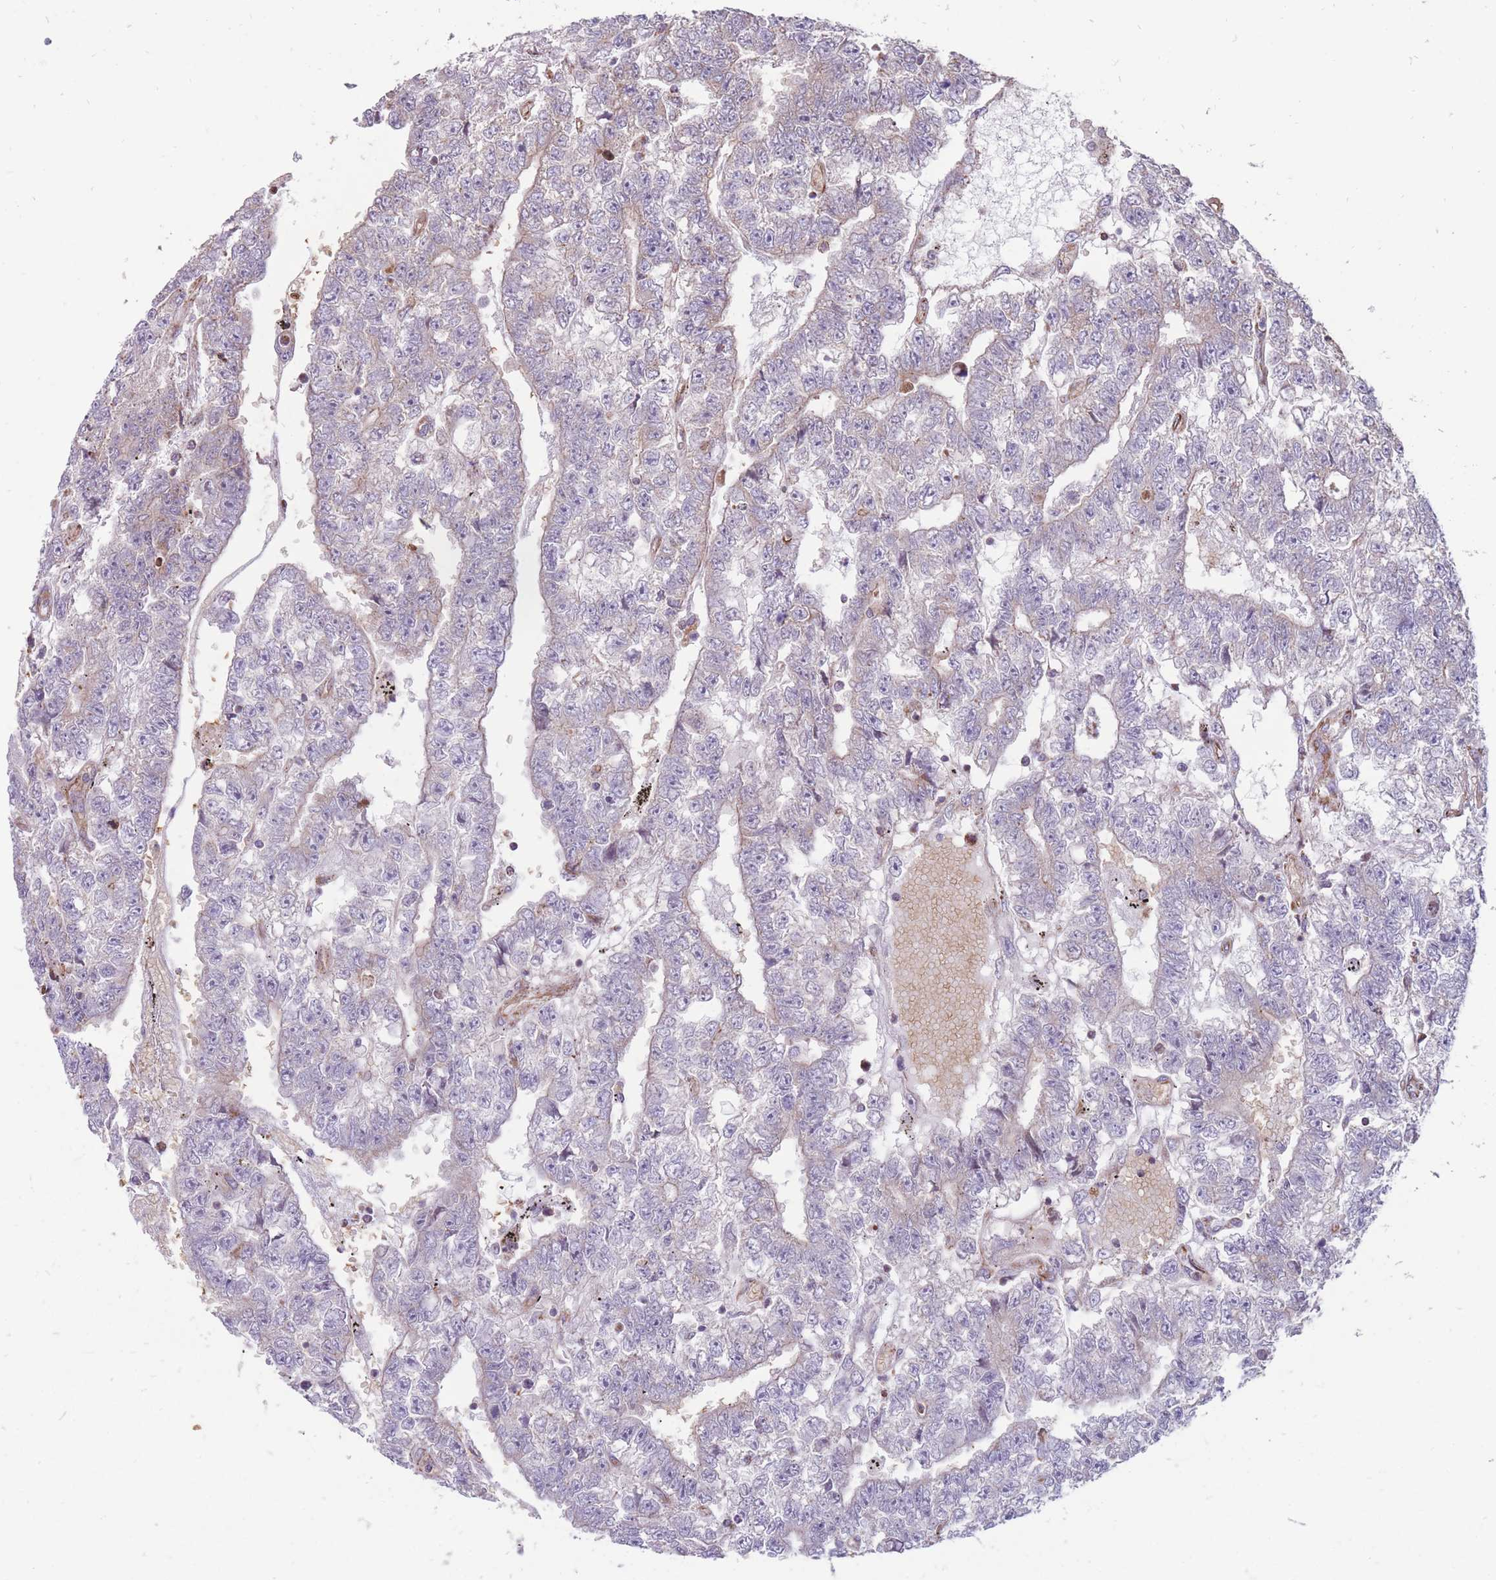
{"staining": {"intensity": "weak", "quantity": "<25%", "location": "cytoplasmic/membranous"}, "tissue": "testis cancer", "cell_type": "Tumor cells", "image_type": "cancer", "snomed": [{"axis": "morphology", "description": "Carcinoma, Embryonal, NOS"}, {"axis": "topography", "description": "Testis"}], "caption": "Immunohistochemistry micrograph of neoplastic tissue: testis cancer (embryonal carcinoma) stained with DAB reveals no significant protein positivity in tumor cells. (DAB (3,3'-diaminobenzidine) immunohistochemistry (IHC), high magnification).", "gene": "ANKRD10", "patient": {"sex": "male", "age": 25}}